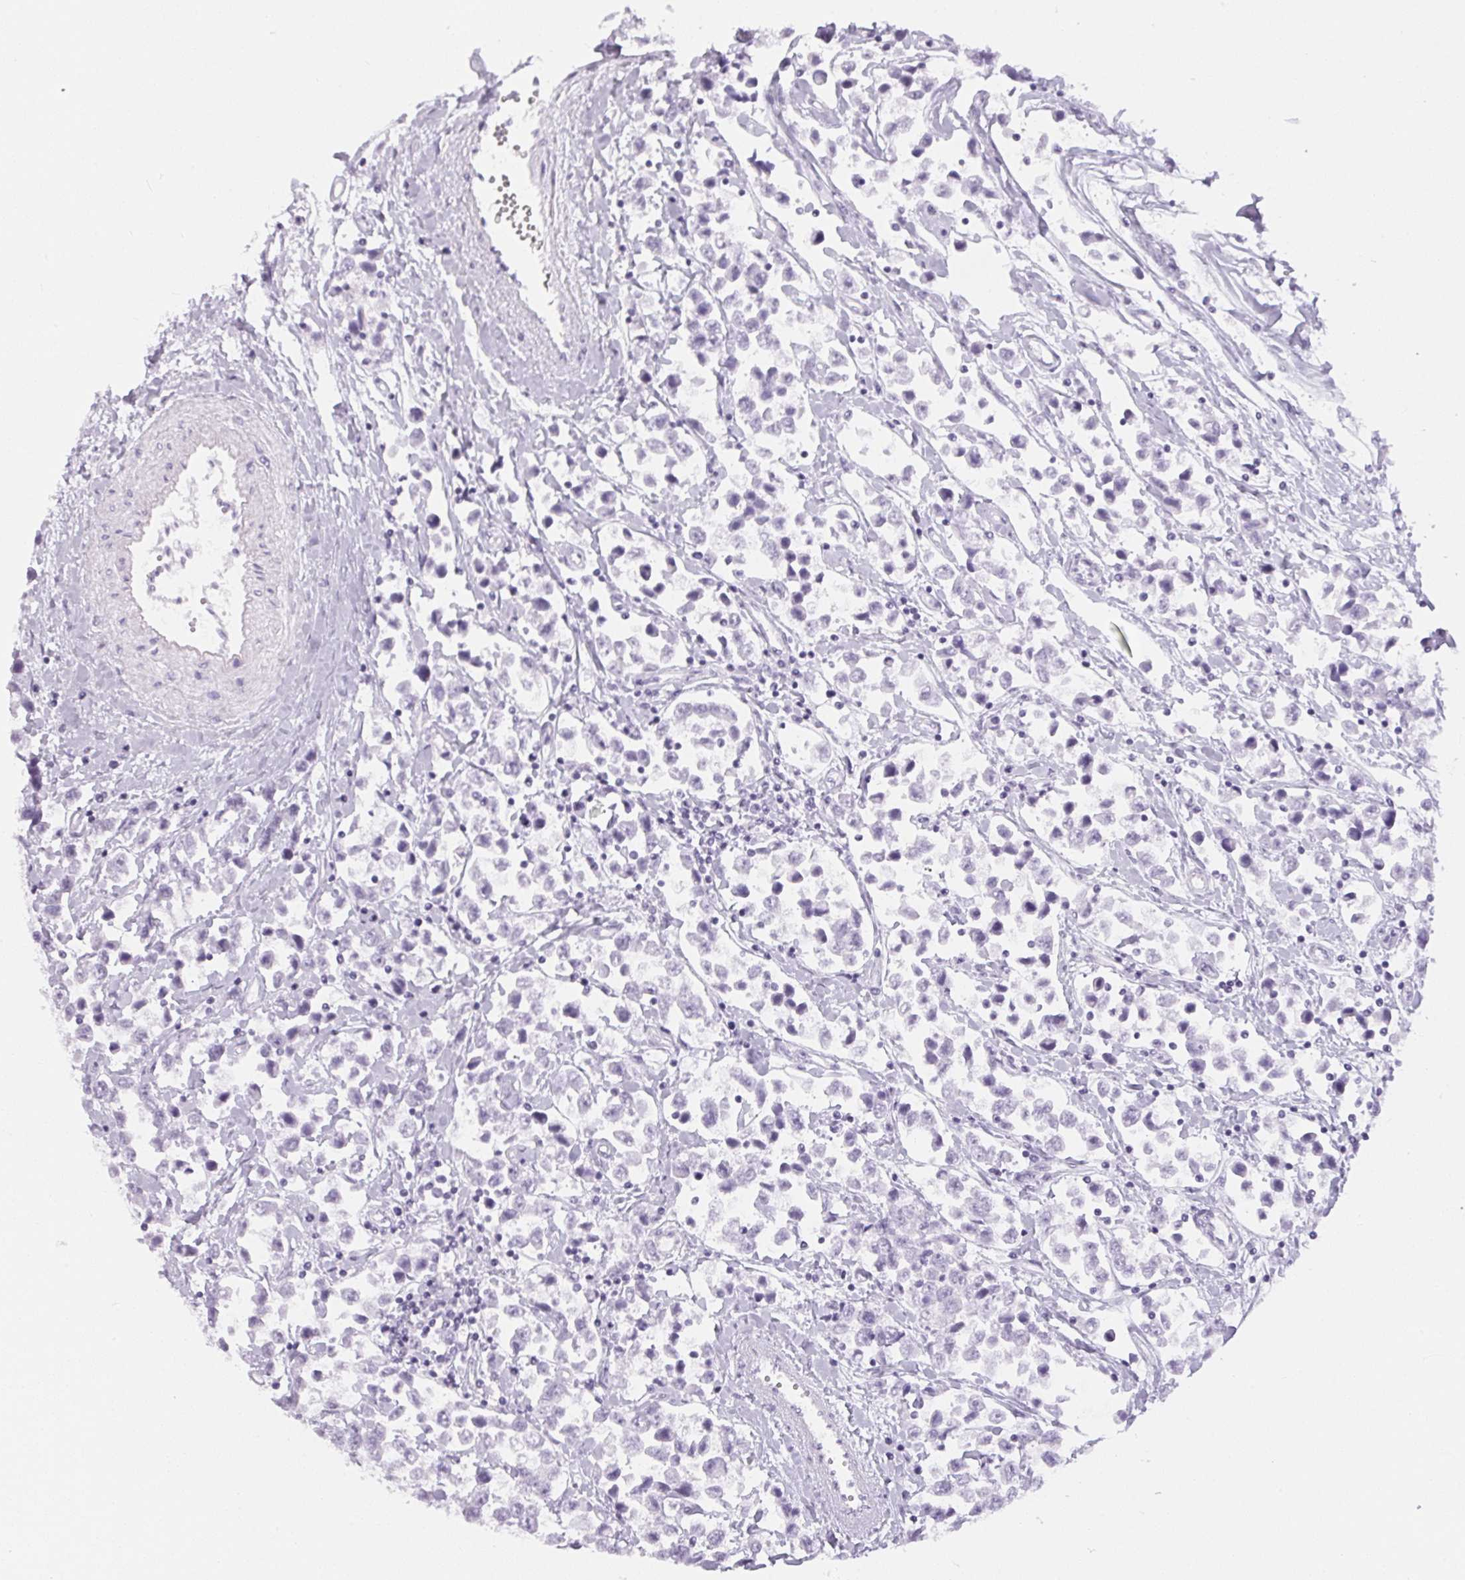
{"staining": {"intensity": "negative", "quantity": "none", "location": "none"}, "tissue": "testis cancer", "cell_type": "Tumor cells", "image_type": "cancer", "snomed": [{"axis": "morphology", "description": "Seminoma, NOS"}, {"axis": "topography", "description": "Testis"}], "caption": "An image of human testis cancer is negative for staining in tumor cells.", "gene": "GDAP1L1", "patient": {"sex": "male", "age": 34}}